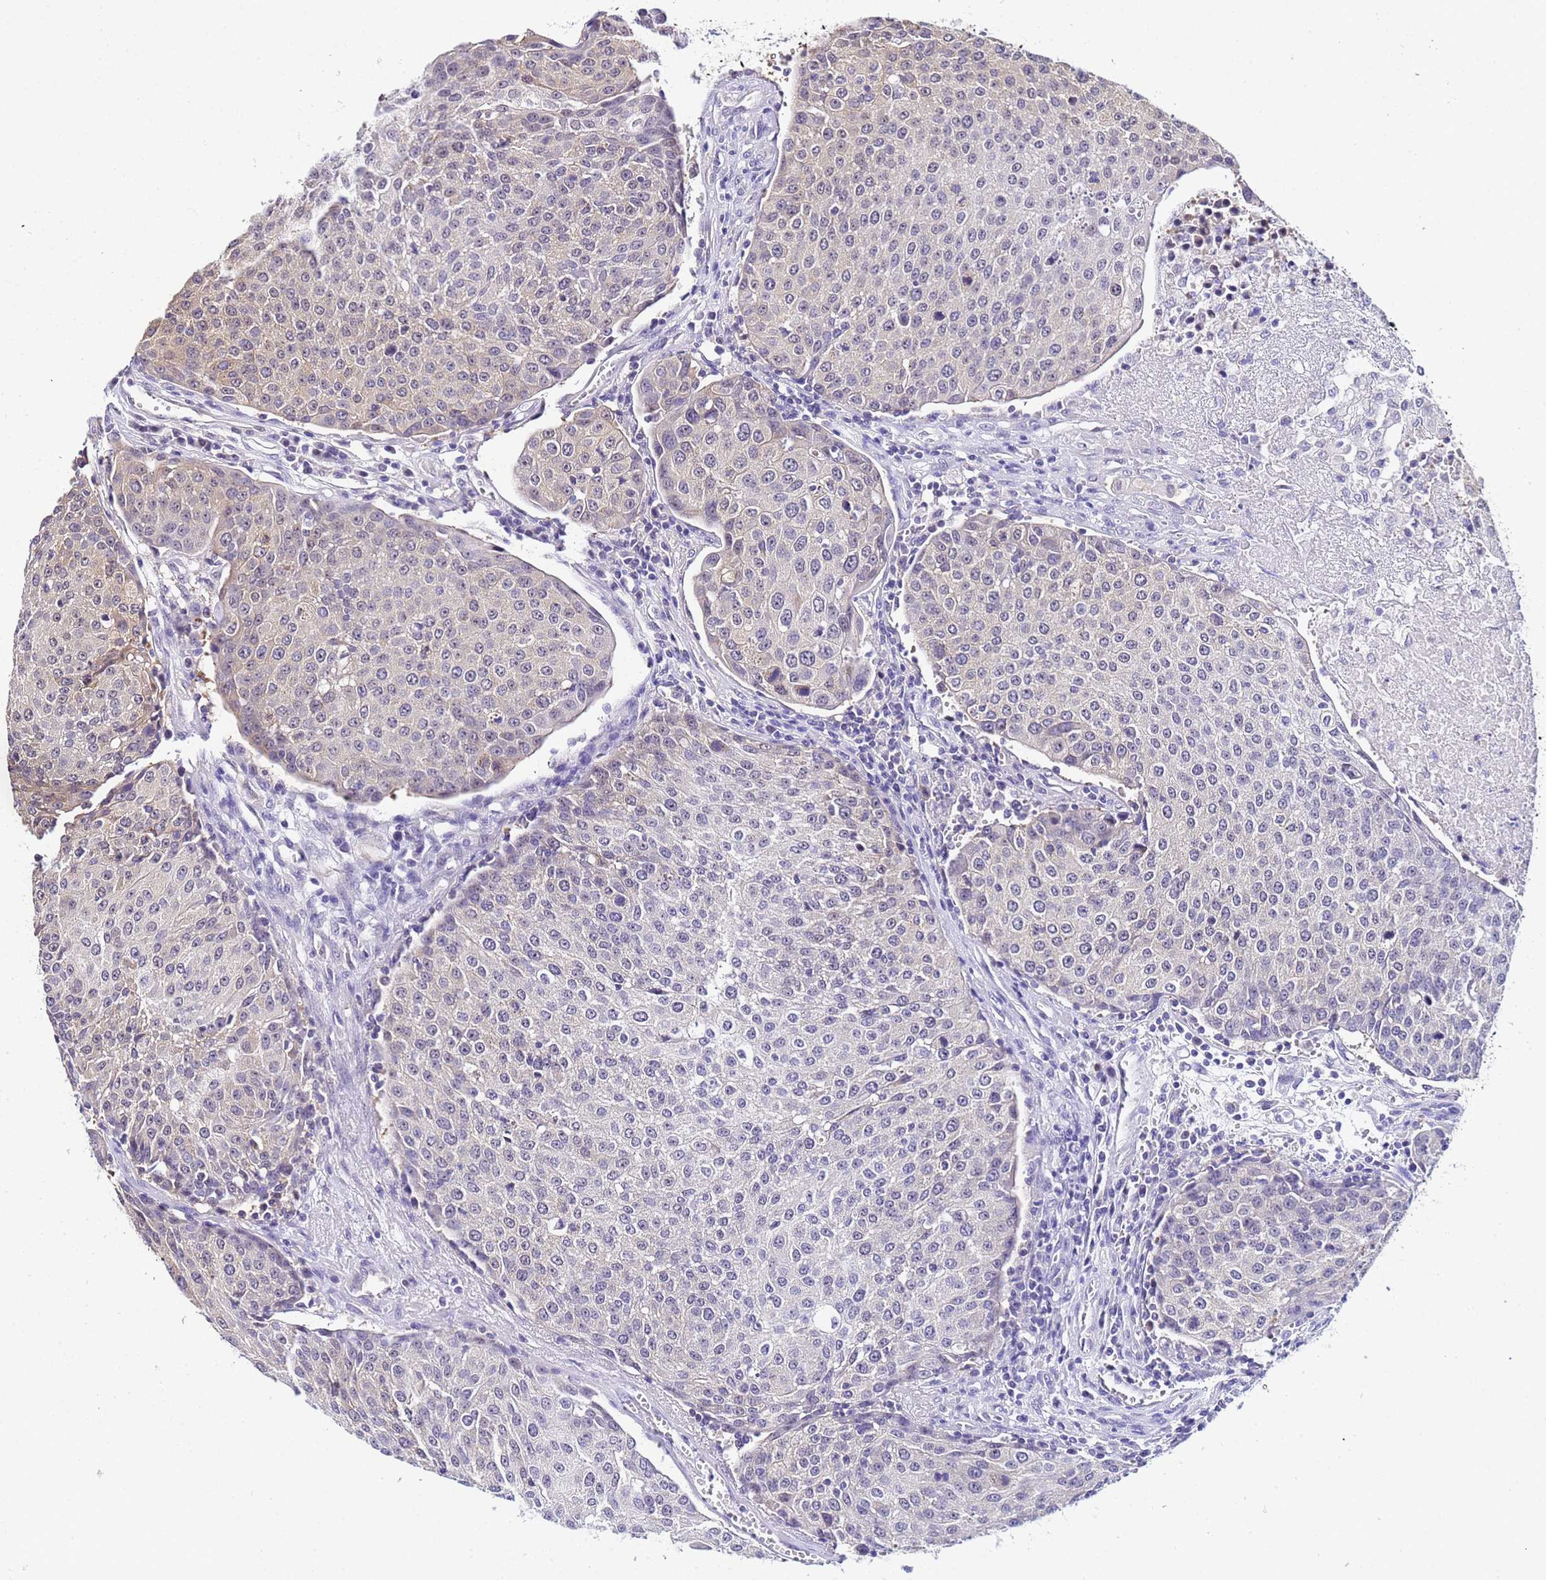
{"staining": {"intensity": "weak", "quantity": "<25%", "location": "cytoplasmic/membranous"}, "tissue": "urothelial cancer", "cell_type": "Tumor cells", "image_type": "cancer", "snomed": [{"axis": "morphology", "description": "Urothelial carcinoma, High grade"}, {"axis": "topography", "description": "Urinary bladder"}], "caption": "Immunohistochemical staining of high-grade urothelial carcinoma displays no significant staining in tumor cells. (DAB immunohistochemistry (IHC) visualized using brightfield microscopy, high magnification).", "gene": "ACTL6B", "patient": {"sex": "female", "age": 85}}